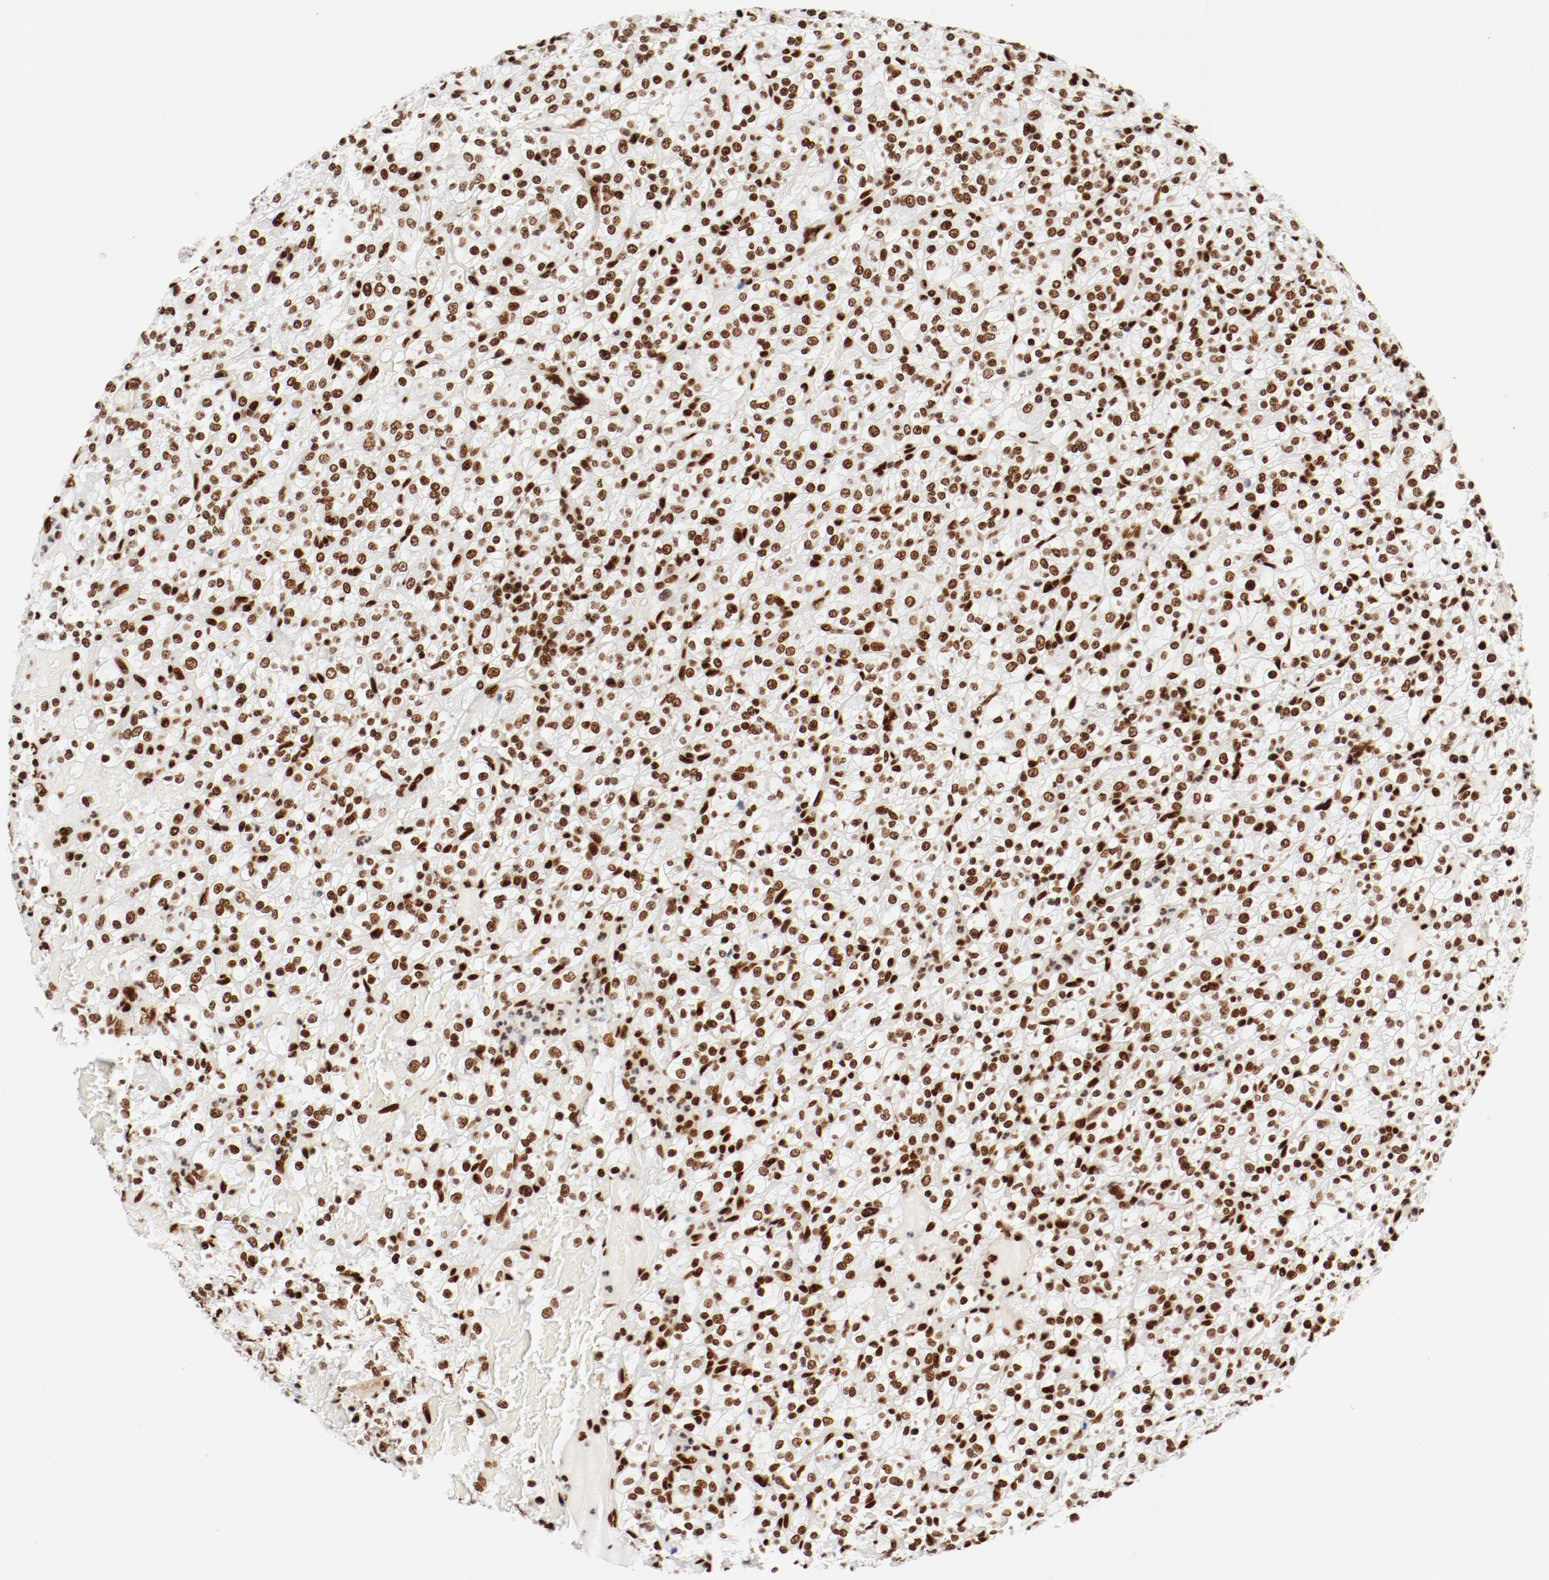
{"staining": {"intensity": "strong", "quantity": ">75%", "location": "nuclear"}, "tissue": "renal cancer", "cell_type": "Tumor cells", "image_type": "cancer", "snomed": [{"axis": "morphology", "description": "Normal tissue, NOS"}, {"axis": "morphology", "description": "Adenocarcinoma, NOS"}, {"axis": "topography", "description": "Kidney"}], "caption": "Immunohistochemistry image of neoplastic tissue: adenocarcinoma (renal) stained using immunohistochemistry (IHC) shows high levels of strong protein expression localized specifically in the nuclear of tumor cells, appearing as a nuclear brown color.", "gene": "CTBP1", "patient": {"sex": "female", "age": 72}}